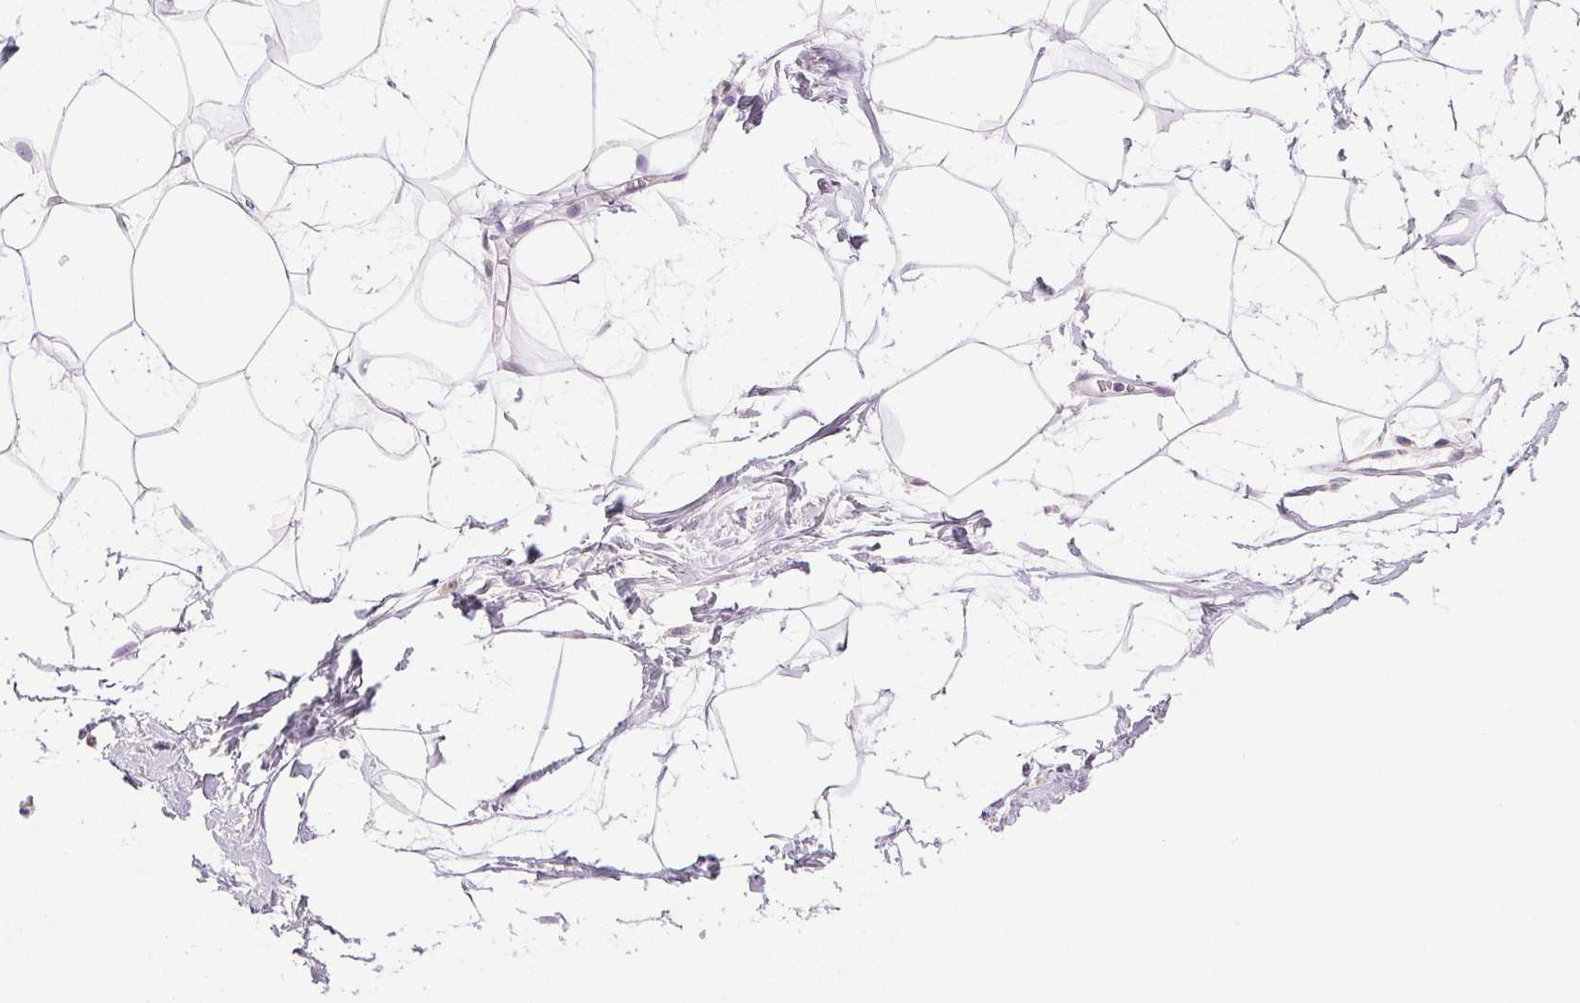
{"staining": {"intensity": "negative", "quantity": "none", "location": "none"}, "tissue": "breast", "cell_type": "Adipocytes", "image_type": "normal", "snomed": [{"axis": "morphology", "description": "Normal tissue, NOS"}, {"axis": "topography", "description": "Breast"}], "caption": "Immunohistochemical staining of benign breast demonstrates no significant positivity in adipocytes. (Immunohistochemistry, brightfield microscopy, high magnification).", "gene": "PLCB1", "patient": {"sex": "female", "age": 45}}